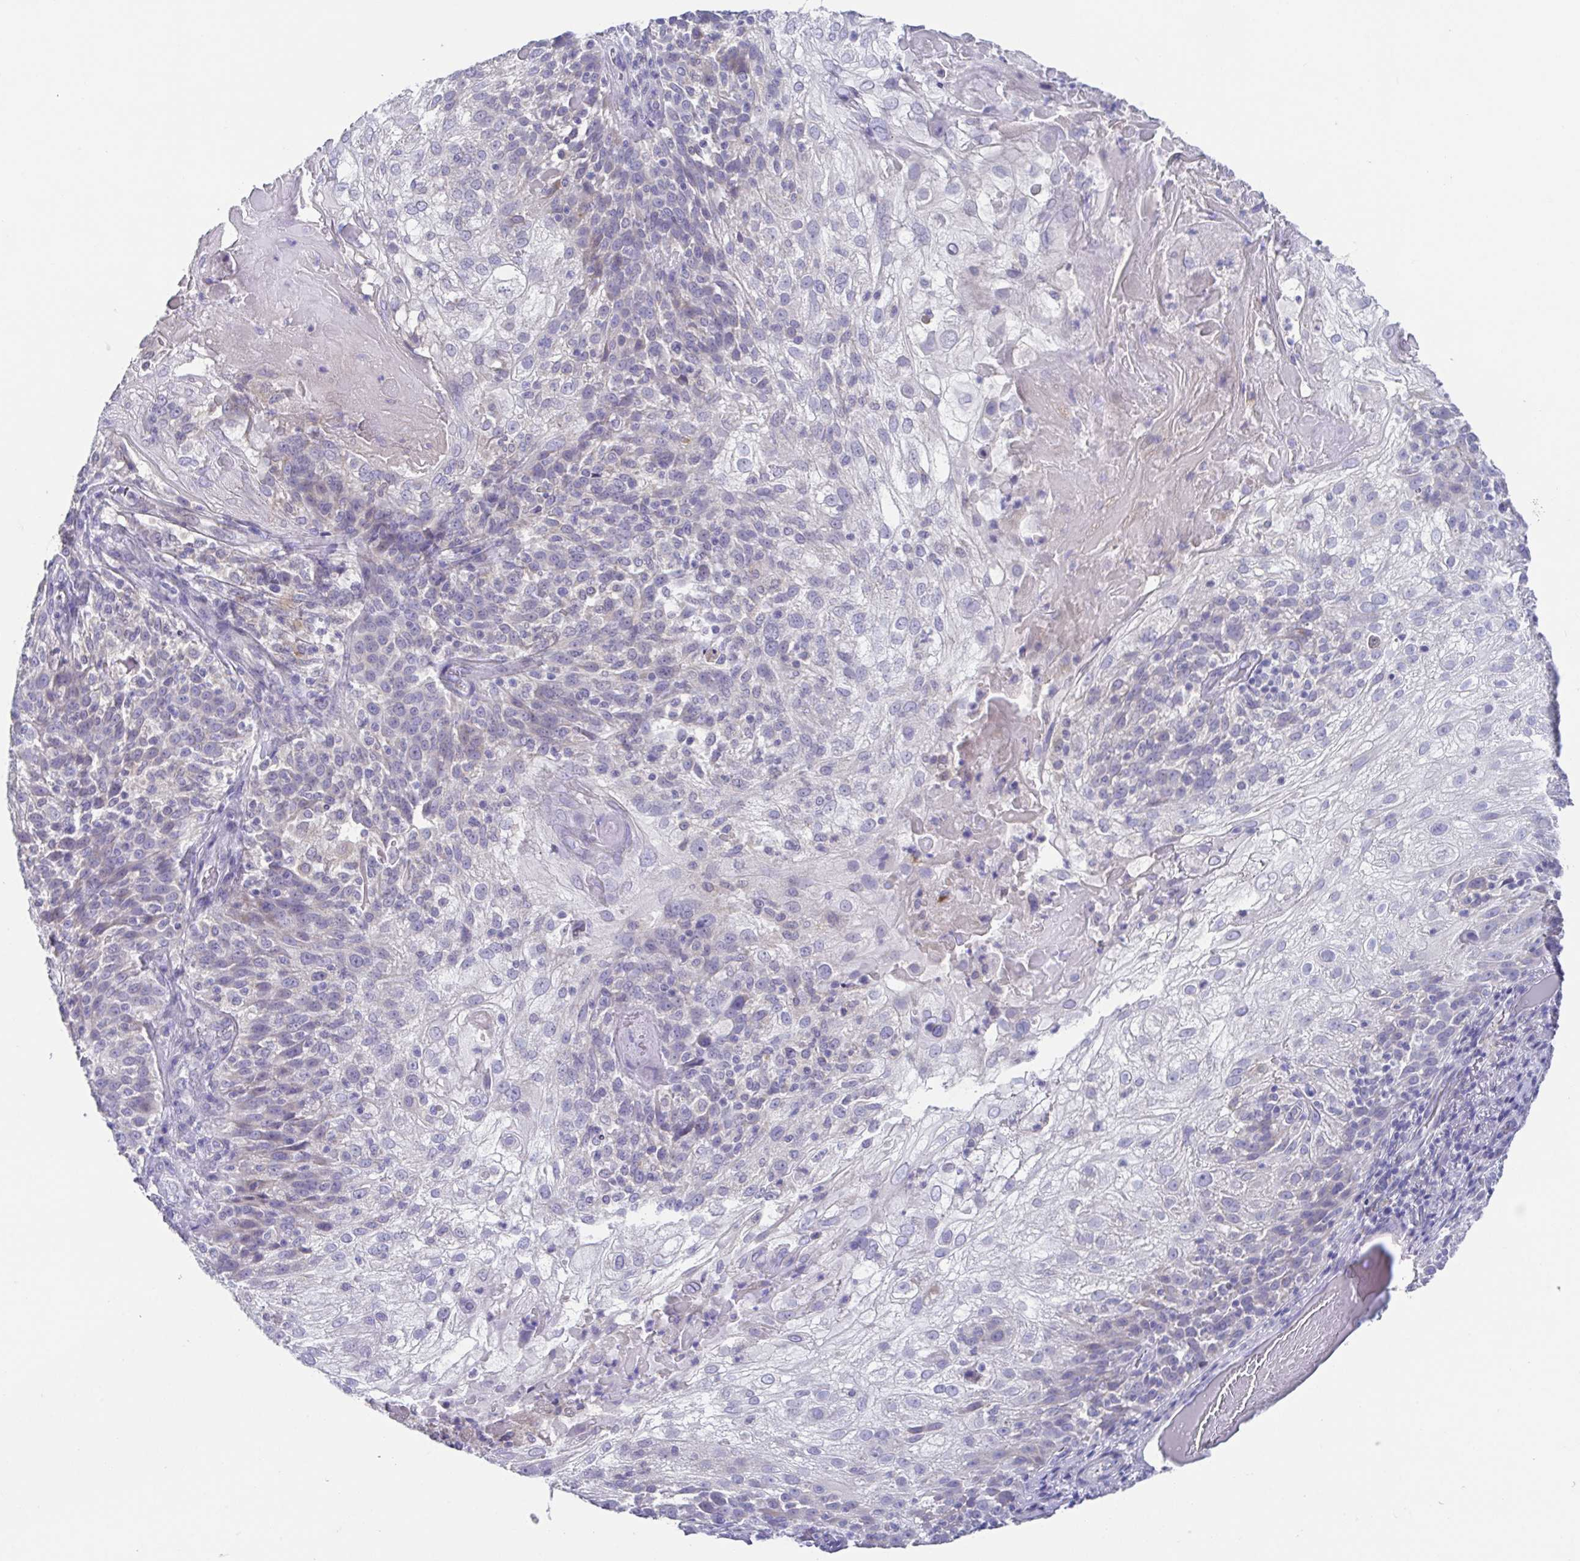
{"staining": {"intensity": "negative", "quantity": "none", "location": "none"}, "tissue": "skin cancer", "cell_type": "Tumor cells", "image_type": "cancer", "snomed": [{"axis": "morphology", "description": "Normal tissue, NOS"}, {"axis": "morphology", "description": "Squamous cell carcinoma, NOS"}, {"axis": "topography", "description": "Skin"}], "caption": "Histopathology image shows no protein positivity in tumor cells of squamous cell carcinoma (skin) tissue. (DAB immunohistochemistry with hematoxylin counter stain).", "gene": "RDH11", "patient": {"sex": "female", "age": 83}}